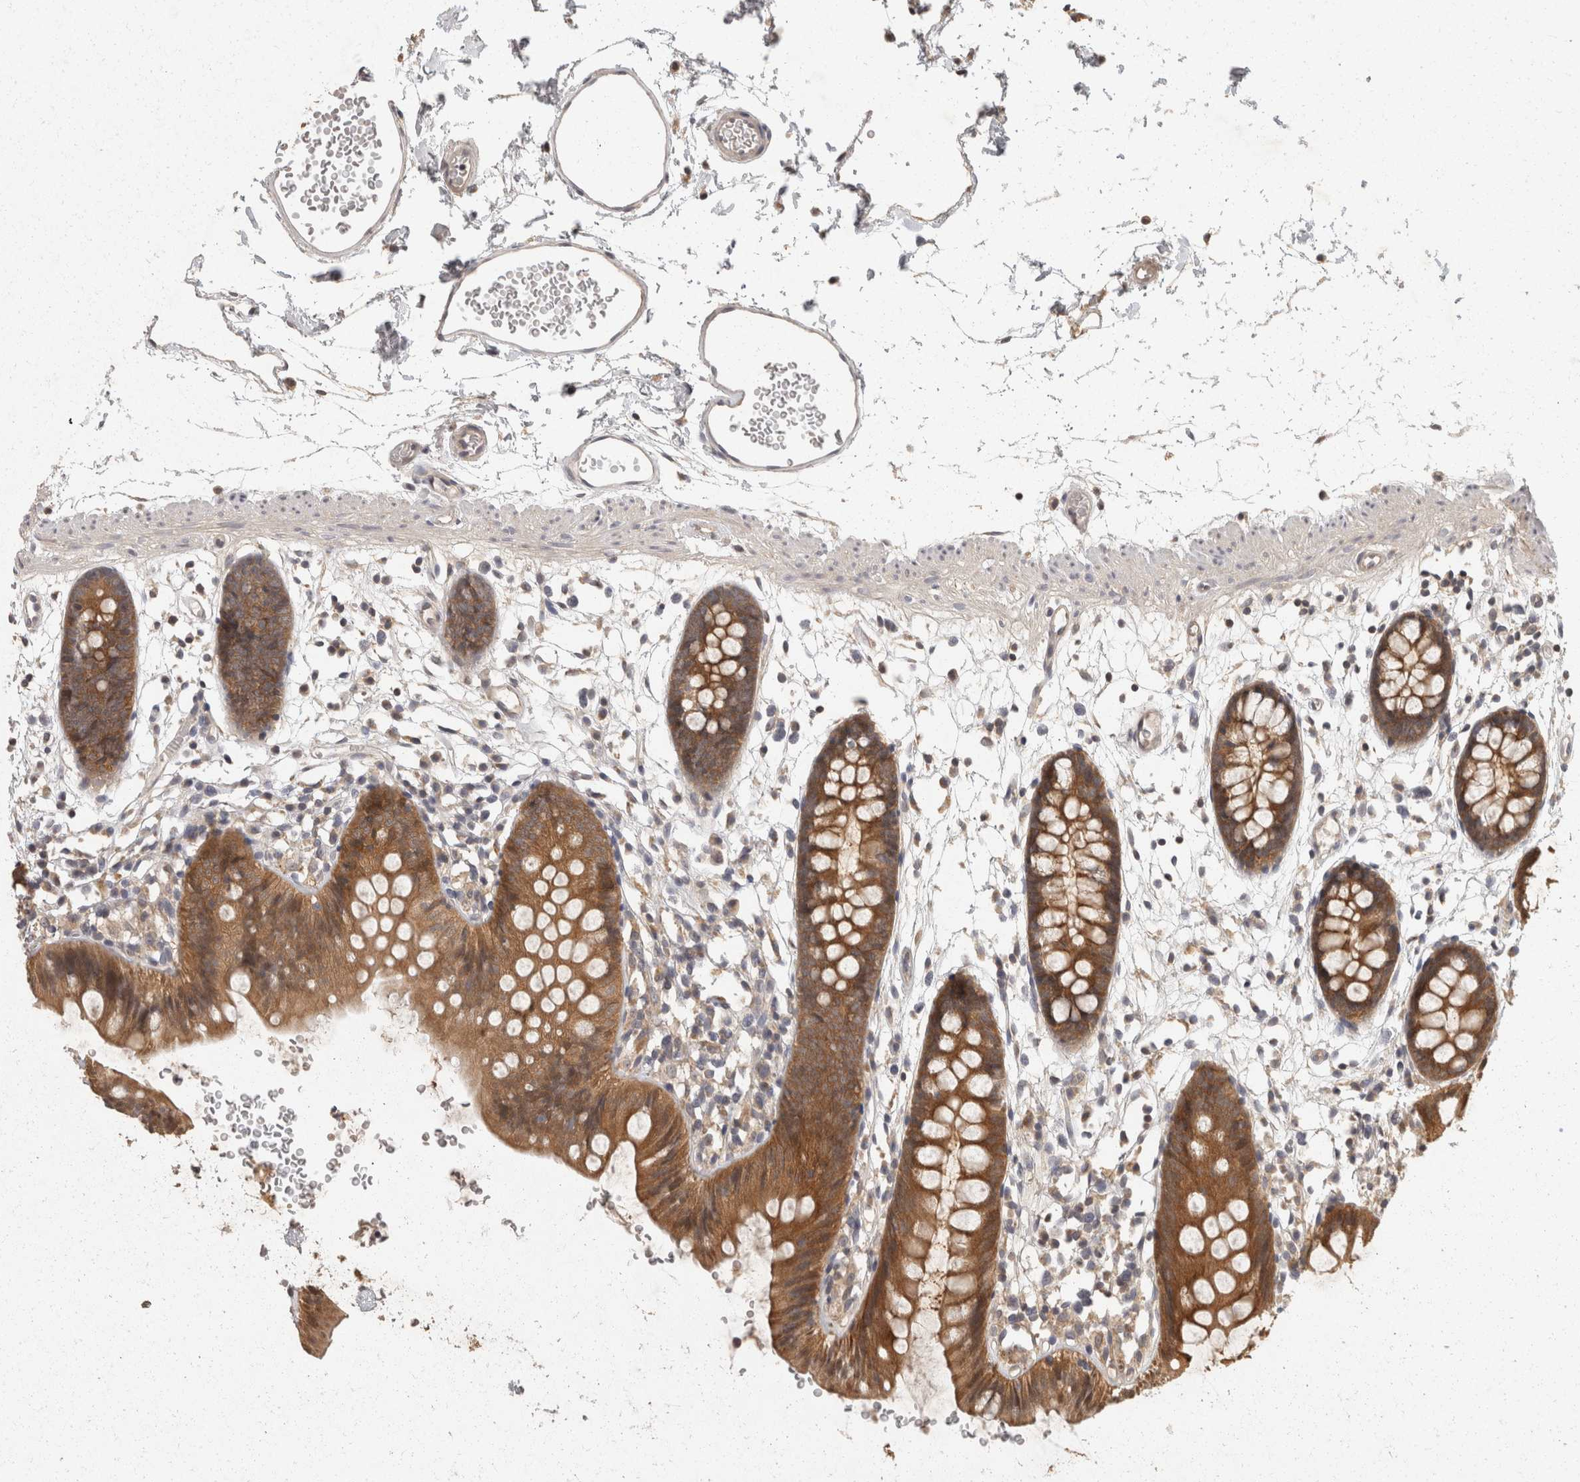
{"staining": {"intensity": "weak", "quantity": ">75%", "location": "cytoplasmic/membranous"}, "tissue": "colon", "cell_type": "Endothelial cells", "image_type": "normal", "snomed": [{"axis": "morphology", "description": "Normal tissue, NOS"}, {"axis": "topography", "description": "Colon"}], "caption": "Protein staining displays weak cytoplasmic/membranous expression in approximately >75% of endothelial cells in unremarkable colon.", "gene": "ACAT2", "patient": {"sex": "male", "age": 56}}